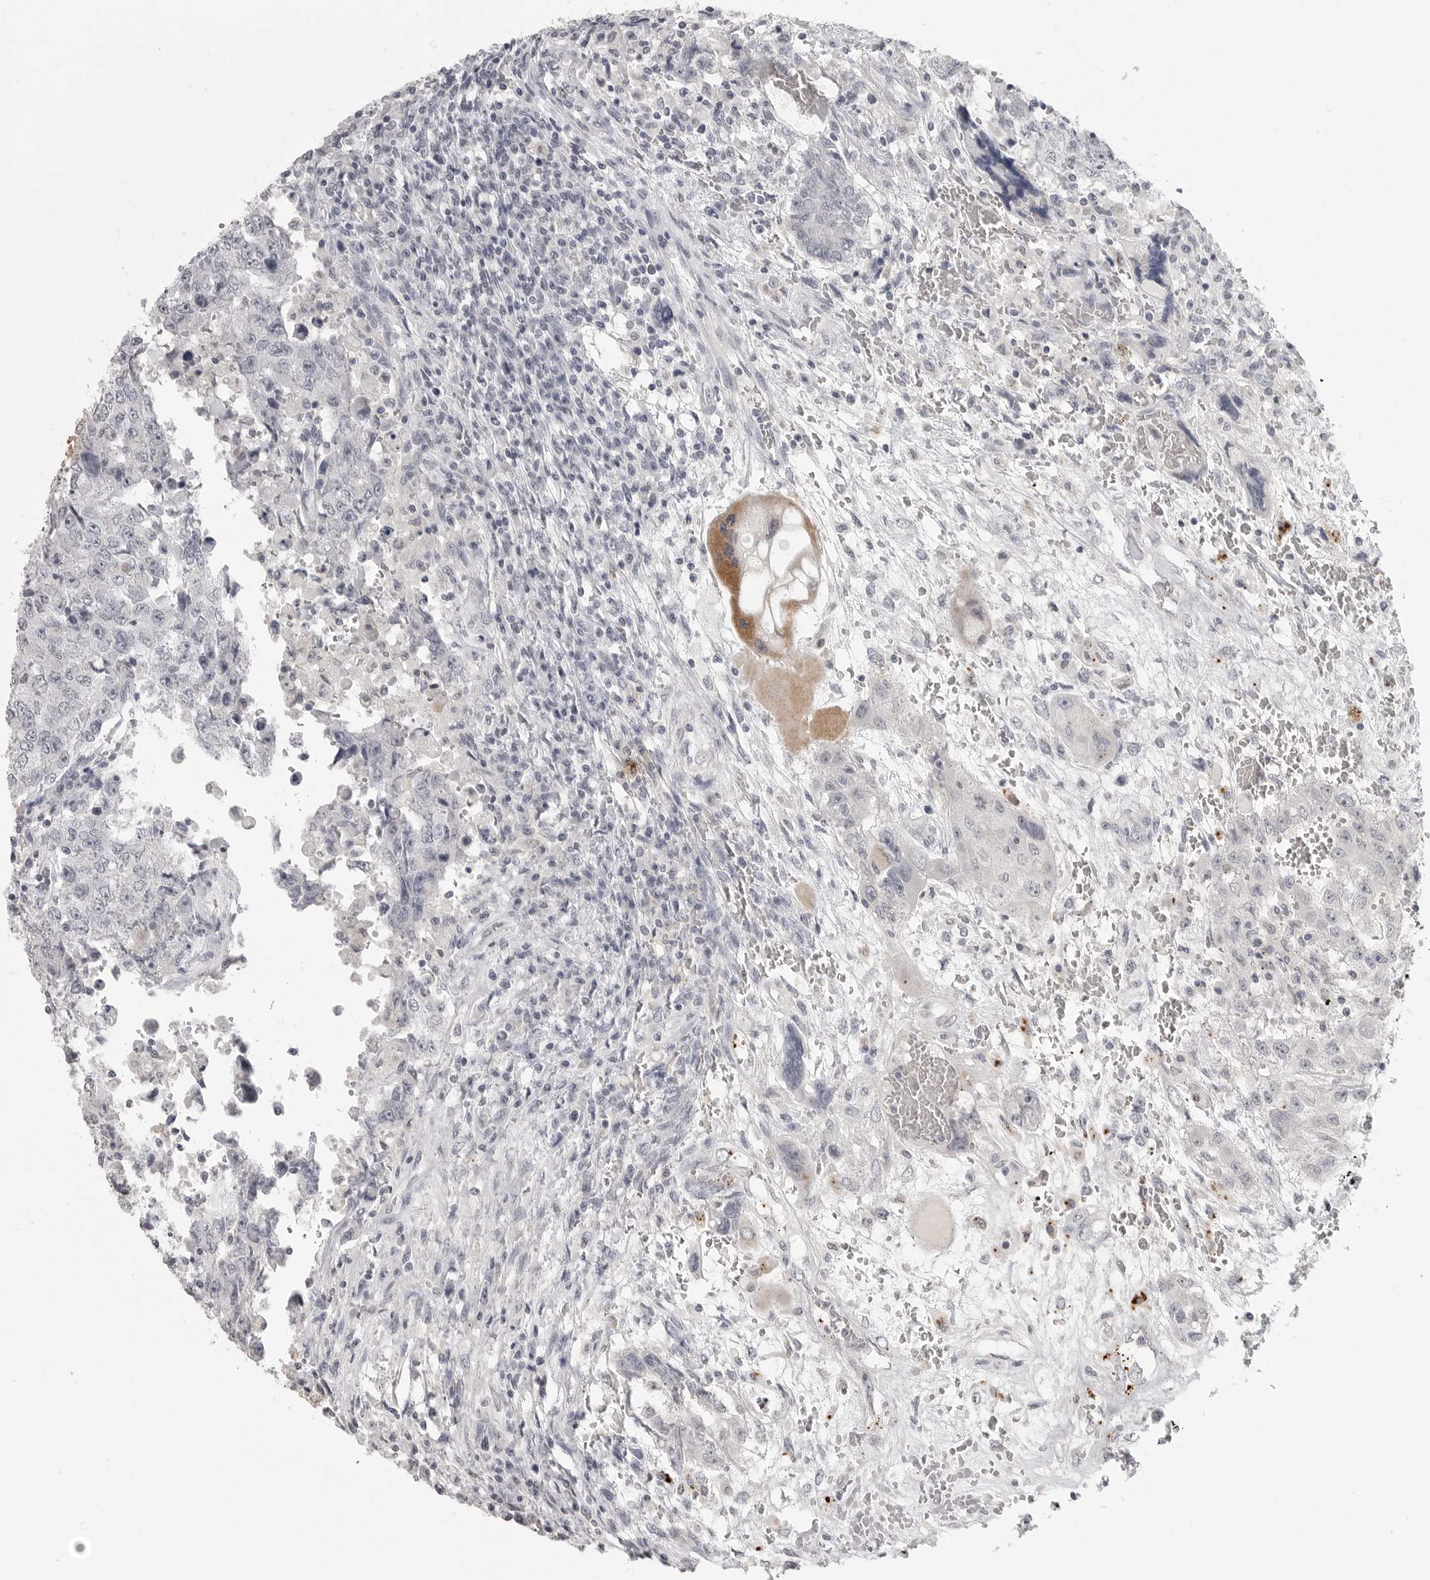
{"staining": {"intensity": "negative", "quantity": "none", "location": "none"}, "tissue": "testis cancer", "cell_type": "Tumor cells", "image_type": "cancer", "snomed": [{"axis": "morphology", "description": "Carcinoma, Embryonal, NOS"}, {"axis": "topography", "description": "Testis"}], "caption": "Photomicrograph shows no protein staining in tumor cells of testis cancer tissue.", "gene": "PRSS1", "patient": {"sex": "male", "age": 26}}